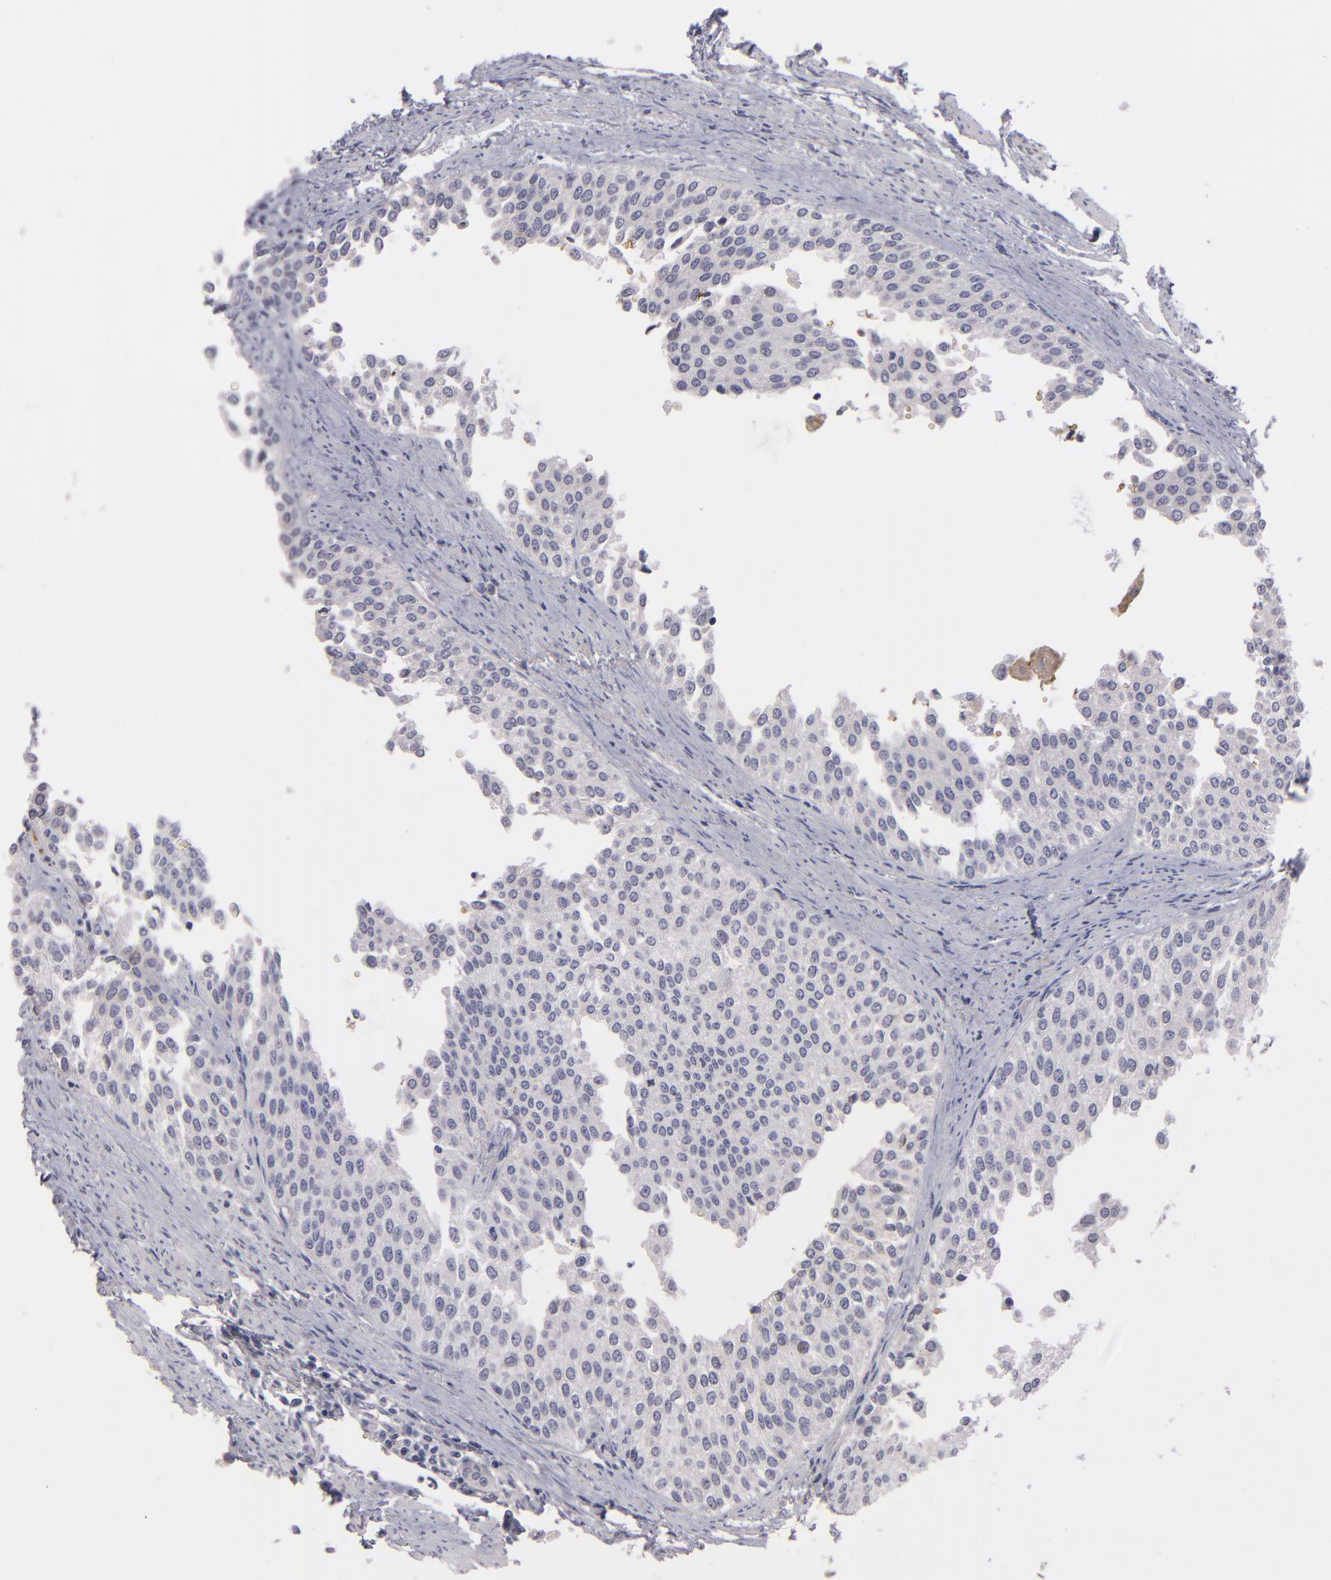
{"staining": {"intensity": "negative", "quantity": "none", "location": "none"}, "tissue": "urothelial cancer", "cell_type": "Tumor cells", "image_type": "cancer", "snomed": [{"axis": "morphology", "description": "Urothelial carcinoma, Low grade"}, {"axis": "topography", "description": "Urinary bladder"}], "caption": "DAB (3,3'-diaminobenzidine) immunohistochemical staining of low-grade urothelial carcinoma displays no significant expression in tumor cells.", "gene": "ITIH4", "patient": {"sex": "female", "age": 73}}